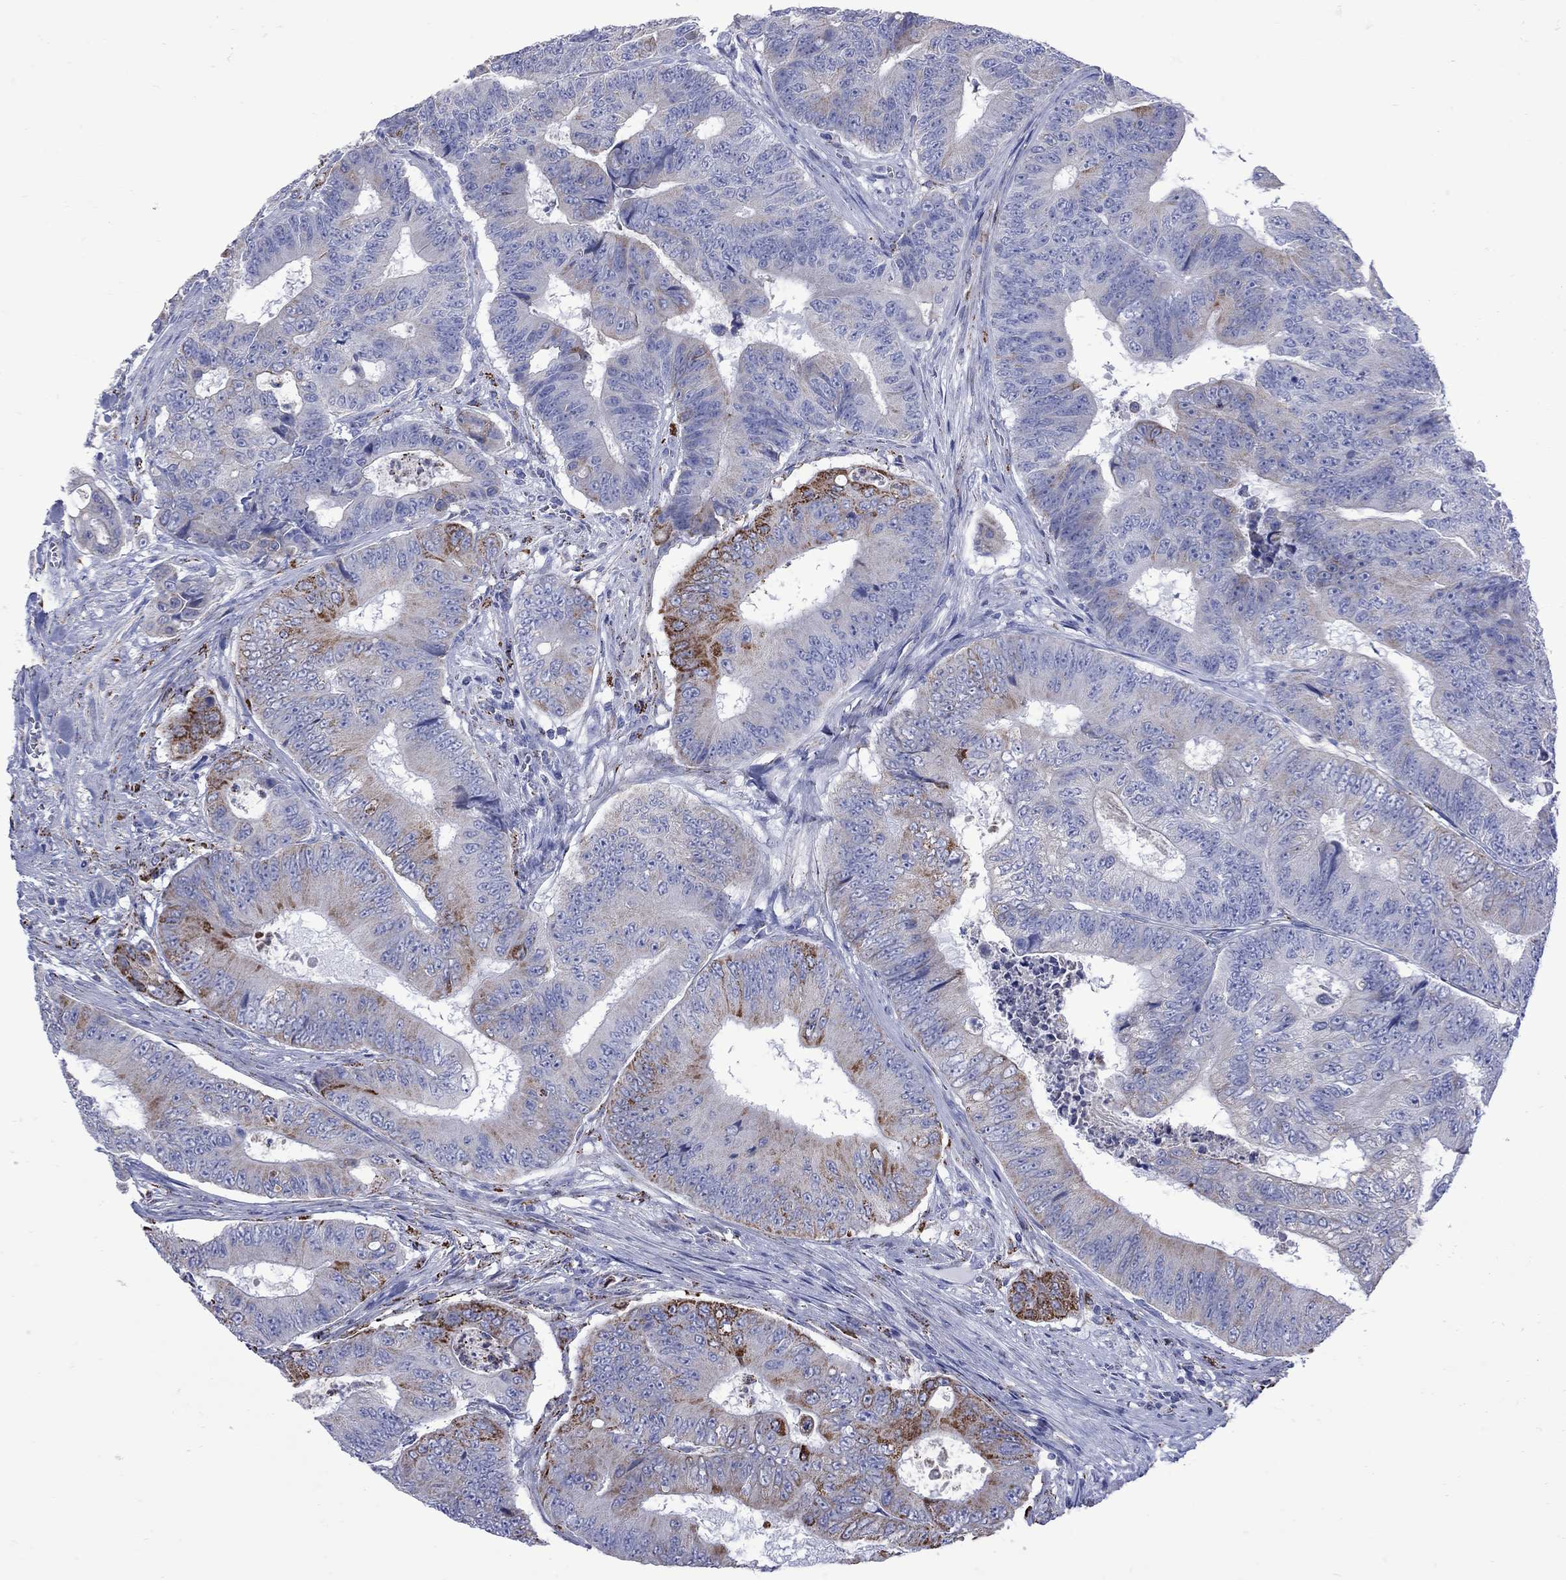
{"staining": {"intensity": "strong", "quantity": "<25%", "location": "cytoplasmic/membranous"}, "tissue": "colorectal cancer", "cell_type": "Tumor cells", "image_type": "cancer", "snomed": [{"axis": "morphology", "description": "Adenocarcinoma, NOS"}, {"axis": "topography", "description": "Colon"}], "caption": "Colorectal cancer stained with DAB (3,3'-diaminobenzidine) immunohistochemistry (IHC) reveals medium levels of strong cytoplasmic/membranous staining in about <25% of tumor cells.", "gene": "SESTD1", "patient": {"sex": "female", "age": 48}}